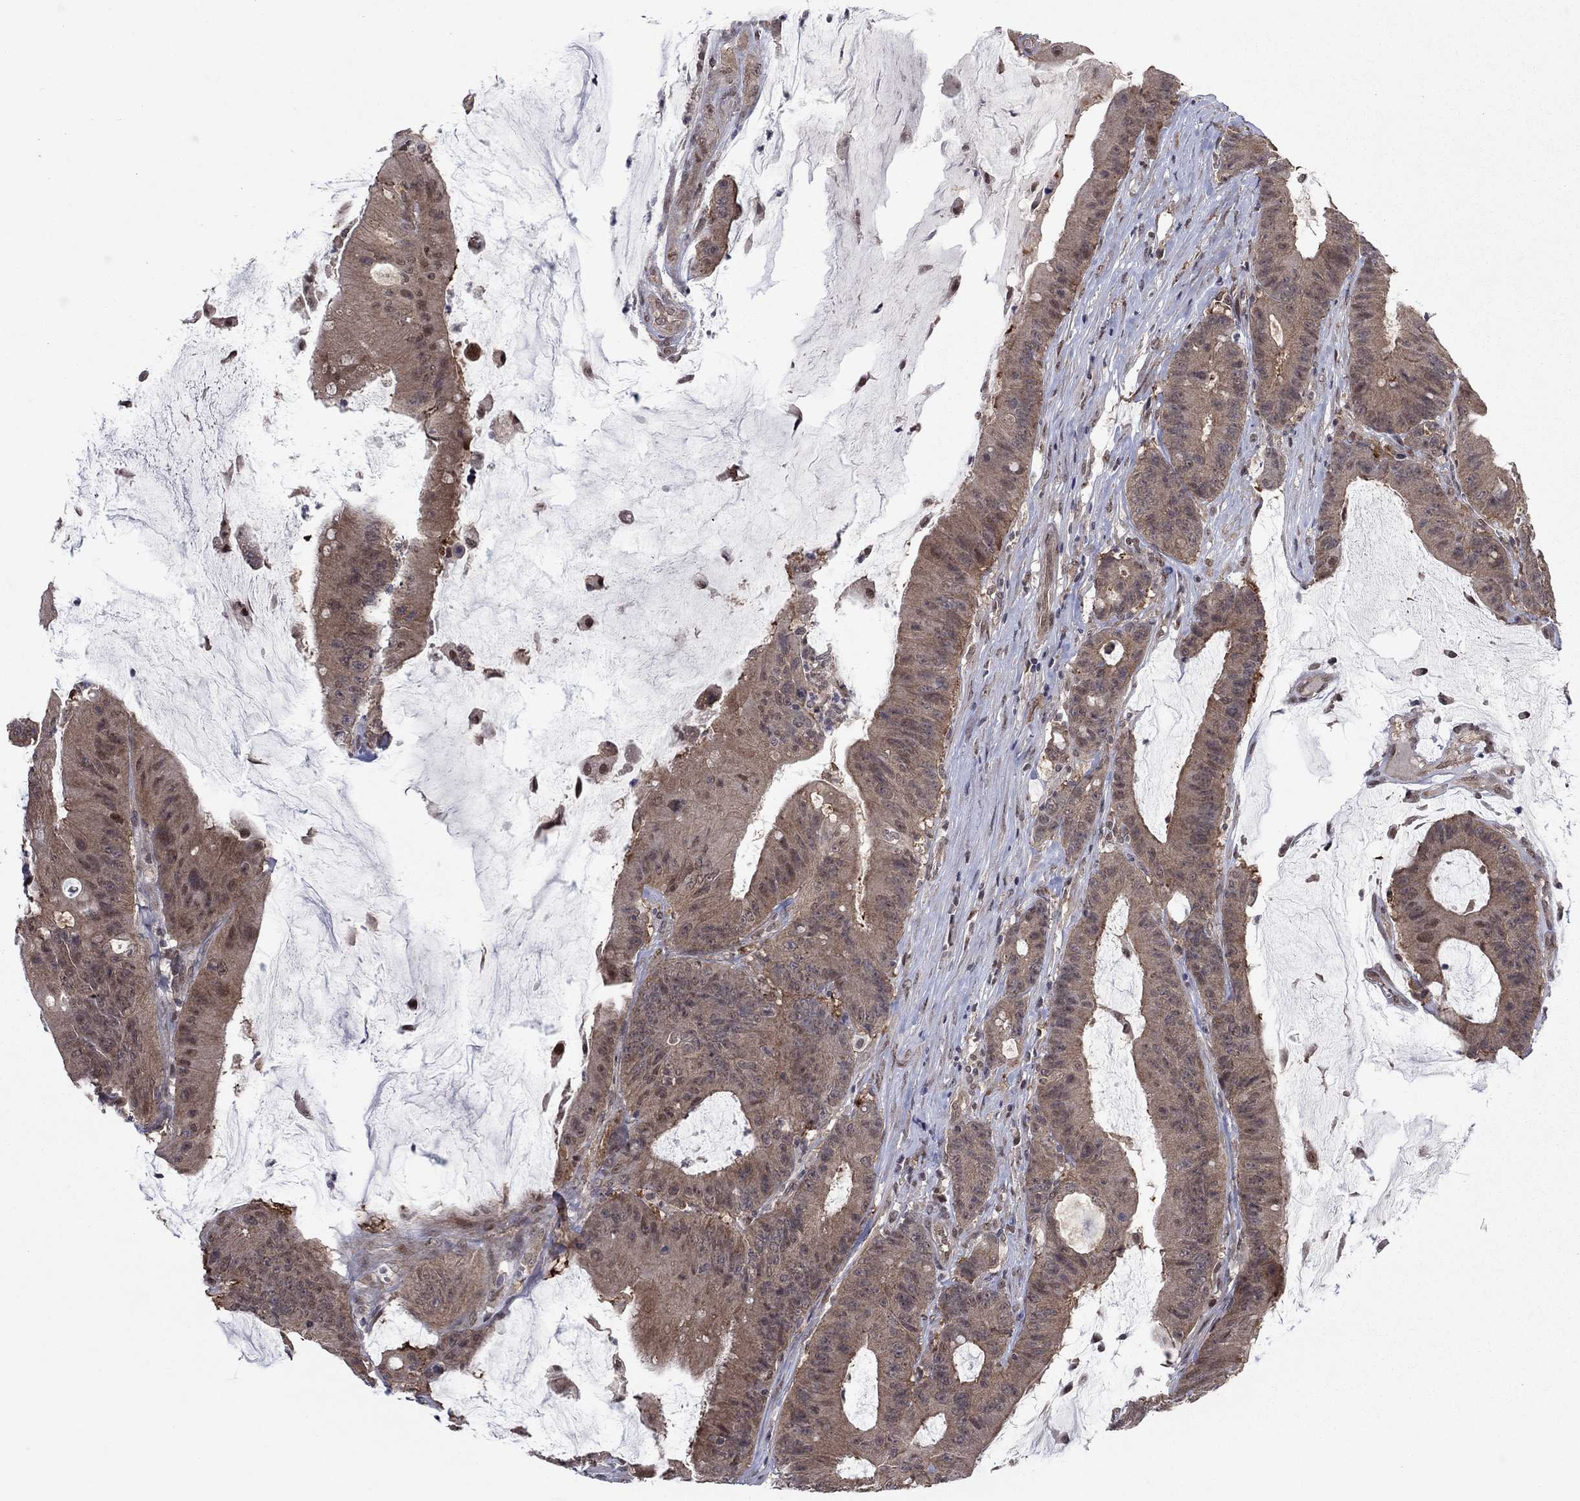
{"staining": {"intensity": "weak", "quantity": ">75%", "location": "cytoplasmic/membranous"}, "tissue": "colorectal cancer", "cell_type": "Tumor cells", "image_type": "cancer", "snomed": [{"axis": "morphology", "description": "Adenocarcinoma, NOS"}, {"axis": "topography", "description": "Colon"}], "caption": "Immunohistochemical staining of human colorectal cancer shows low levels of weak cytoplasmic/membranous staining in approximately >75% of tumor cells.", "gene": "PSMC1", "patient": {"sex": "female", "age": 69}}